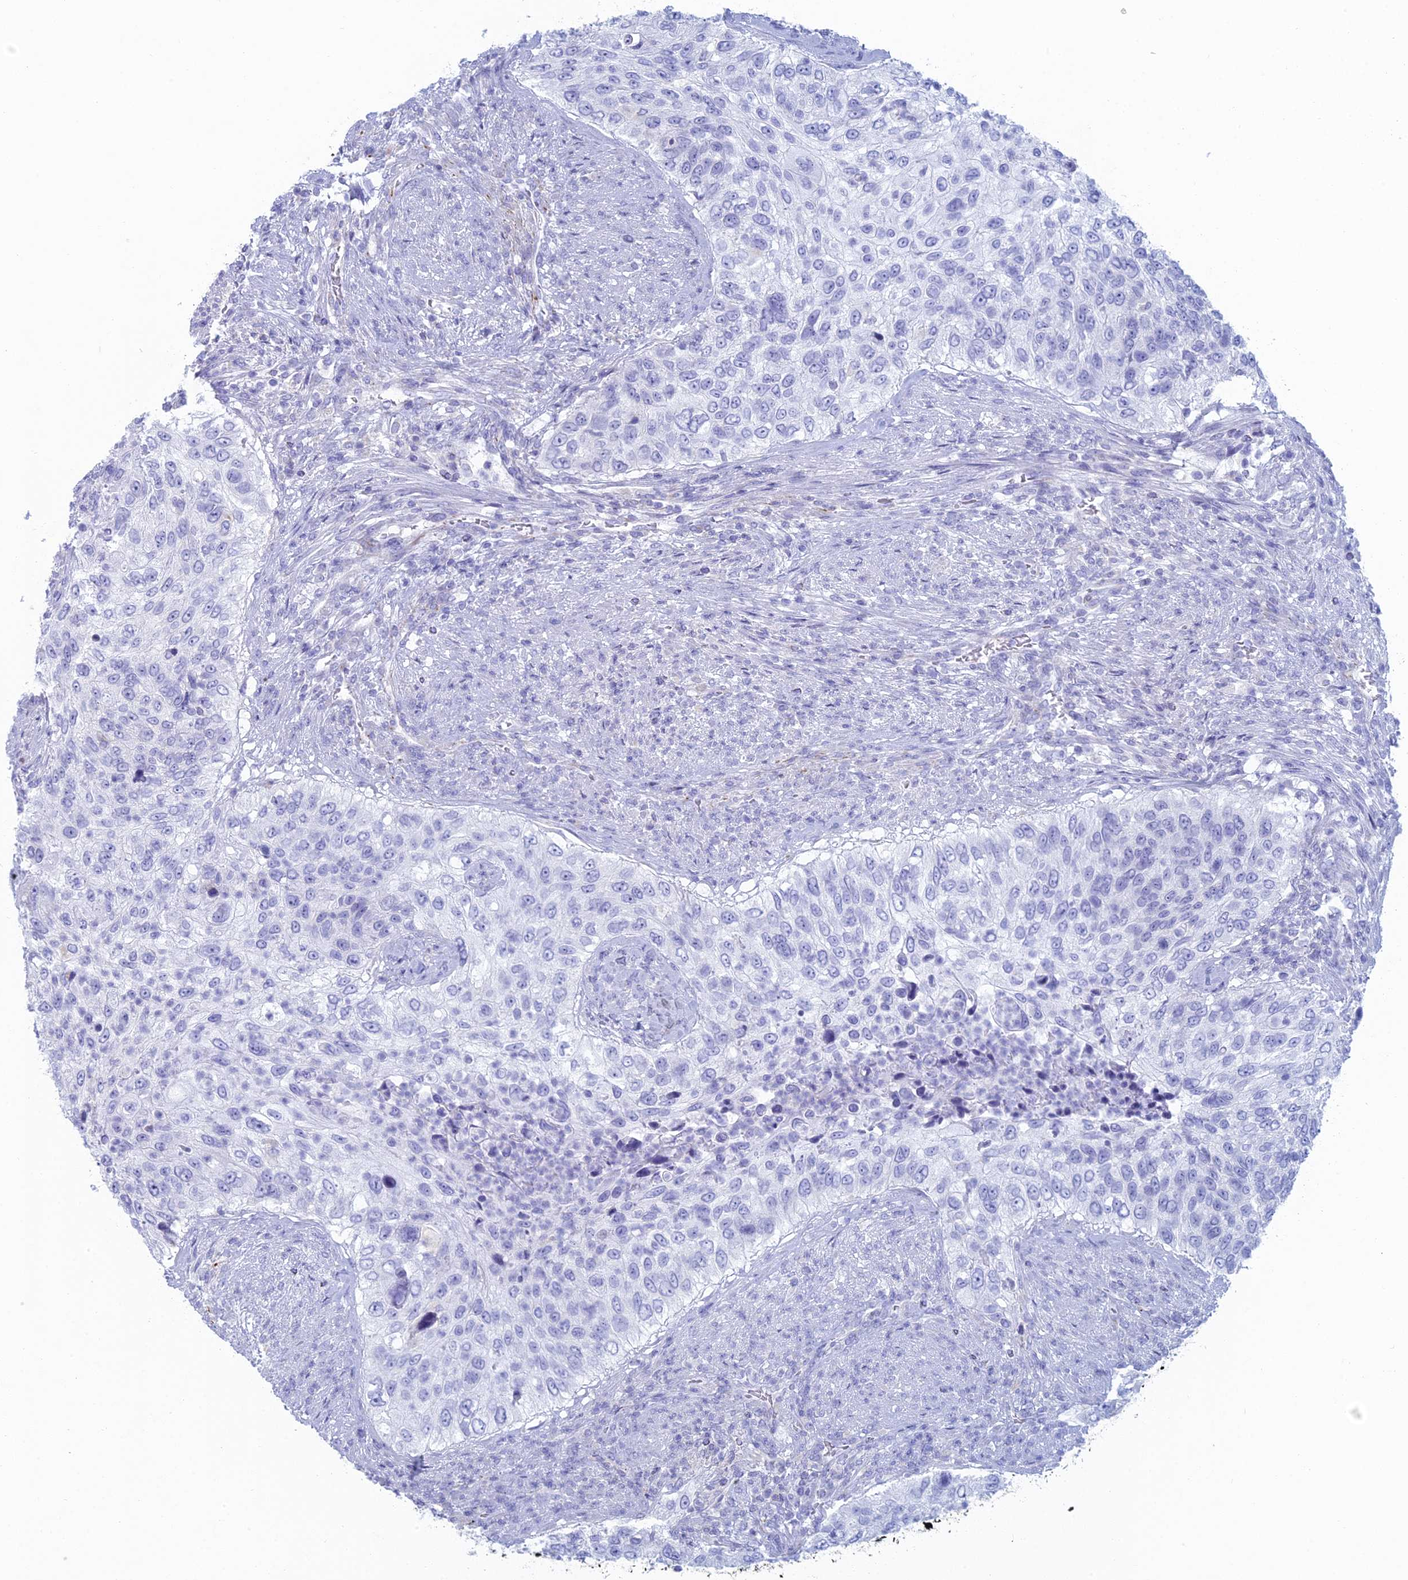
{"staining": {"intensity": "negative", "quantity": "none", "location": "none"}, "tissue": "urothelial cancer", "cell_type": "Tumor cells", "image_type": "cancer", "snomed": [{"axis": "morphology", "description": "Urothelial carcinoma, High grade"}, {"axis": "topography", "description": "Urinary bladder"}], "caption": "There is no significant positivity in tumor cells of urothelial cancer. (DAB (3,3'-diaminobenzidine) immunohistochemistry (IHC), high magnification).", "gene": "FERD3L", "patient": {"sex": "female", "age": 60}}